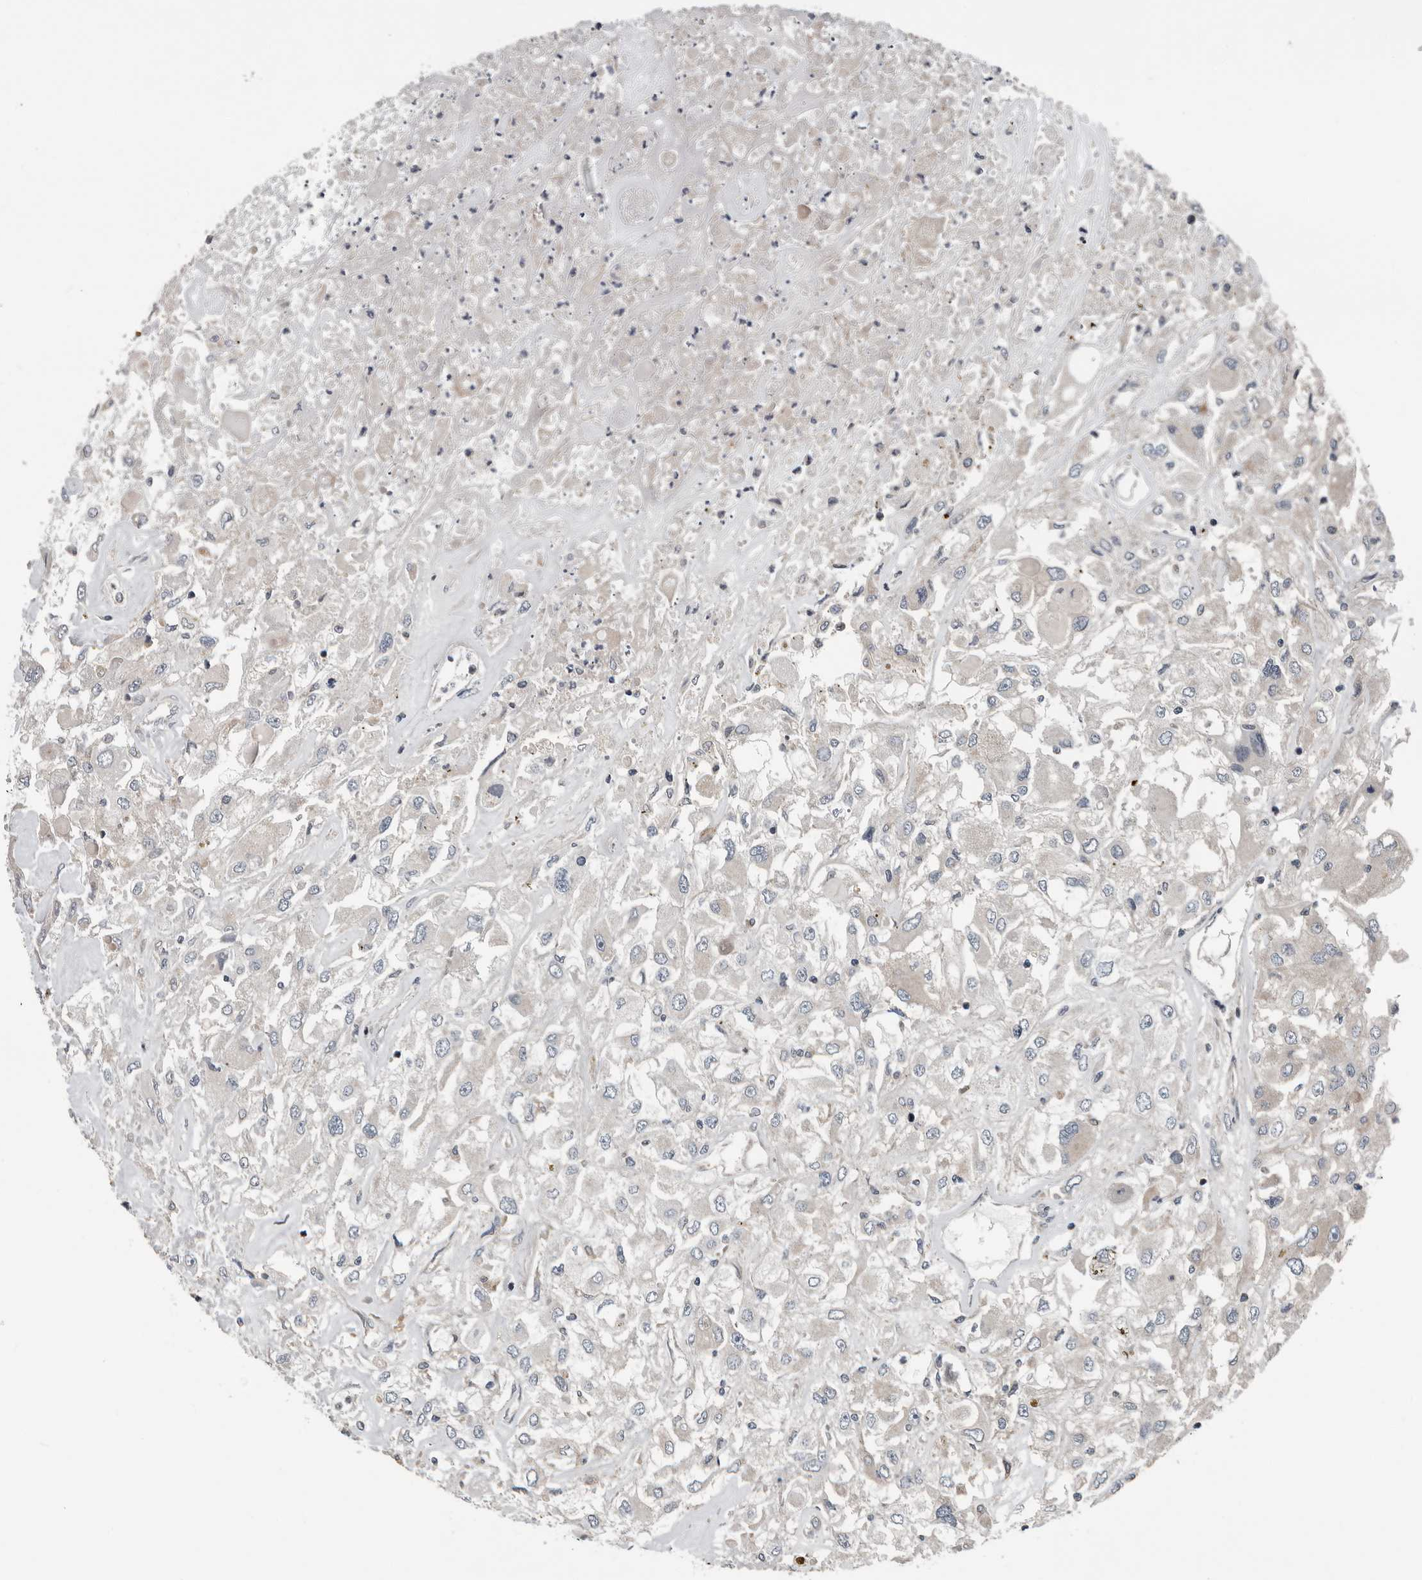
{"staining": {"intensity": "negative", "quantity": "none", "location": "none"}, "tissue": "renal cancer", "cell_type": "Tumor cells", "image_type": "cancer", "snomed": [{"axis": "morphology", "description": "Adenocarcinoma, NOS"}, {"axis": "topography", "description": "Kidney"}], "caption": "Renal cancer (adenocarcinoma) was stained to show a protein in brown. There is no significant staining in tumor cells.", "gene": "TMEM199", "patient": {"sex": "female", "age": 52}}